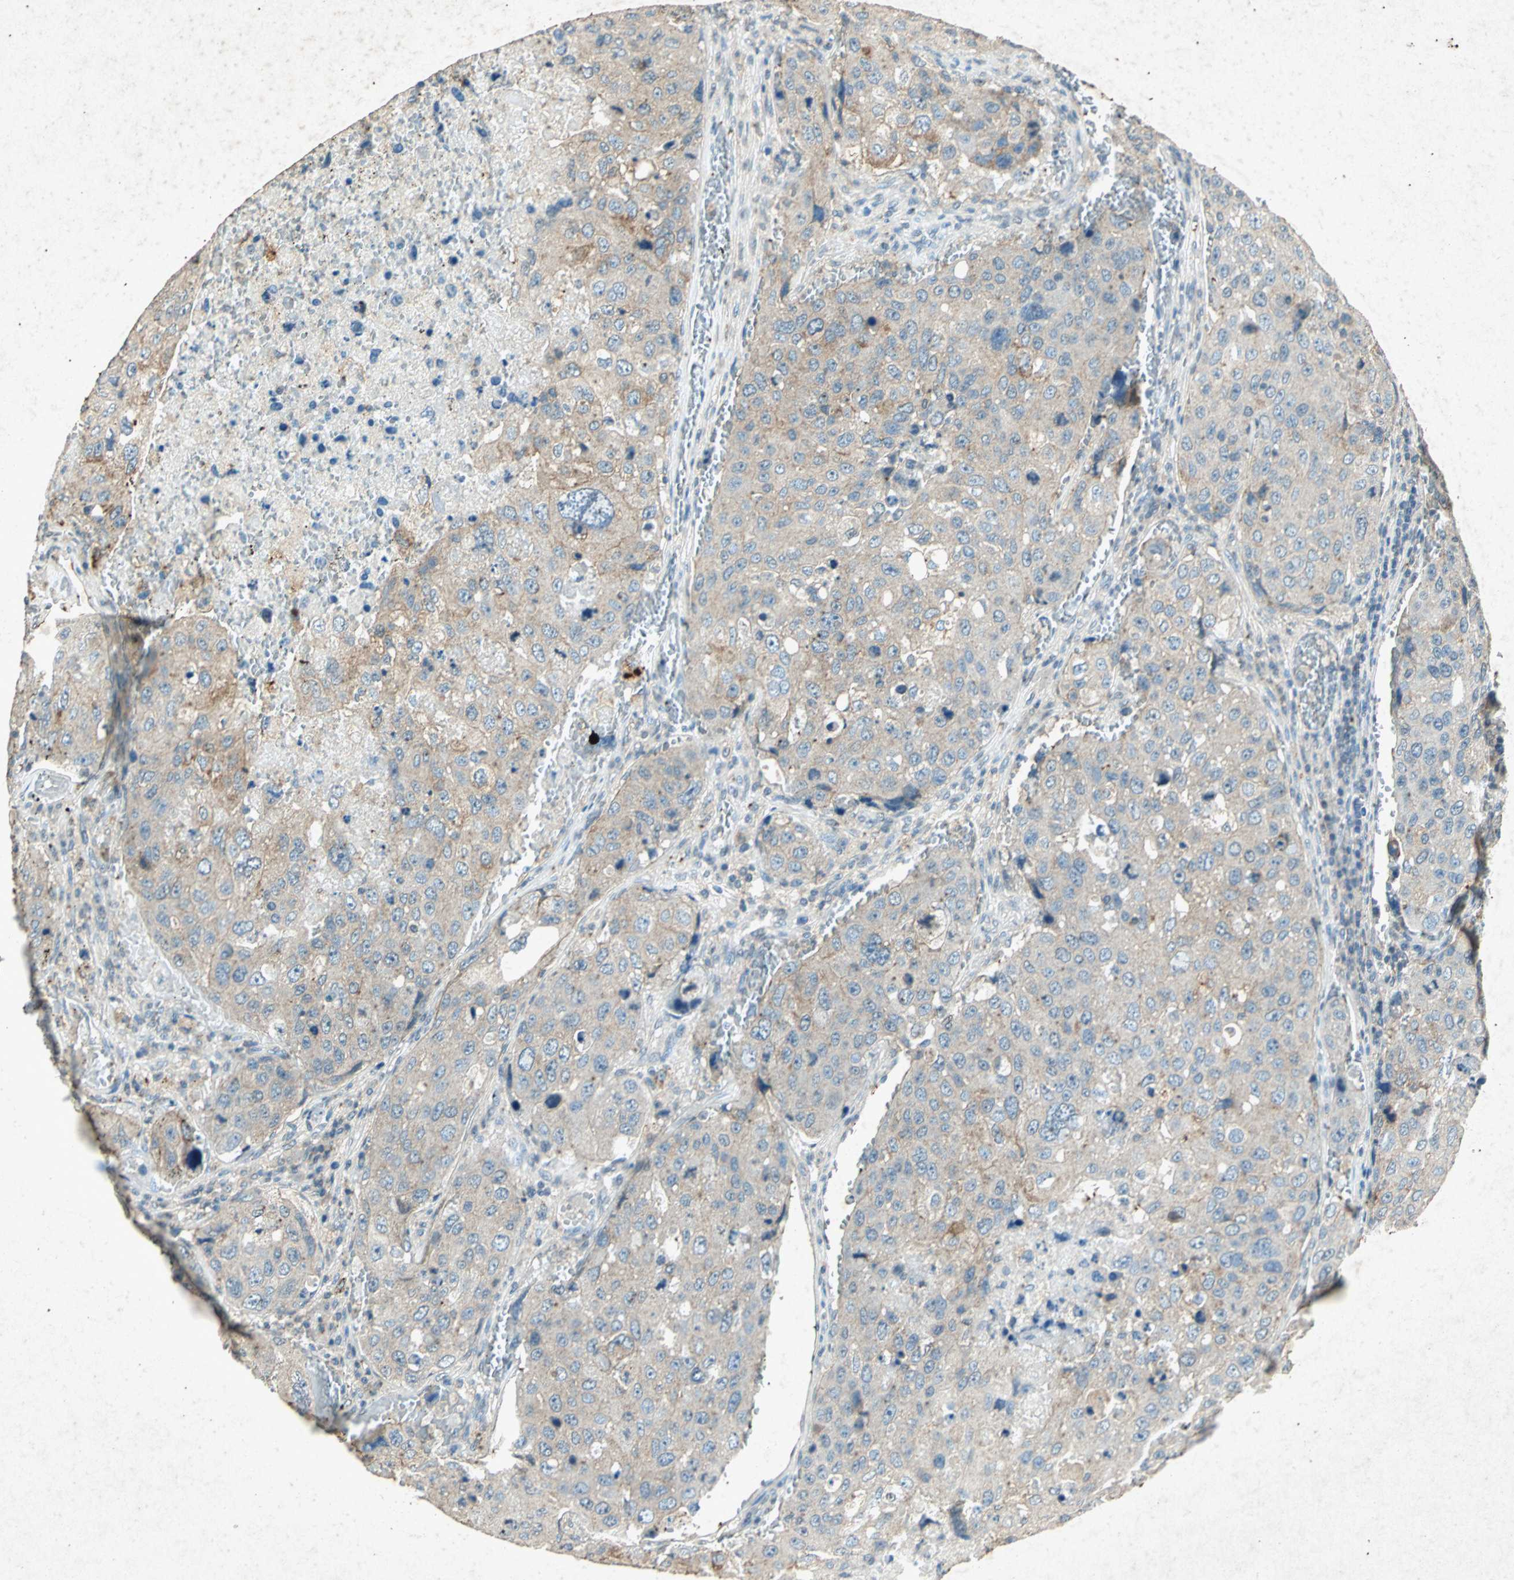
{"staining": {"intensity": "weak", "quantity": "25%-75%", "location": "cytoplasmic/membranous"}, "tissue": "urothelial cancer", "cell_type": "Tumor cells", "image_type": "cancer", "snomed": [{"axis": "morphology", "description": "Urothelial carcinoma, High grade"}, {"axis": "topography", "description": "Lymph node"}, {"axis": "topography", "description": "Urinary bladder"}], "caption": "High-grade urothelial carcinoma stained with immunohistochemistry (IHC) demonstrates weak cytoplasmic/membranous staining in about 25%-75% of tumor cells.", "gene": "PSEN1", "patient": {"sex": "male", "age": 51}}